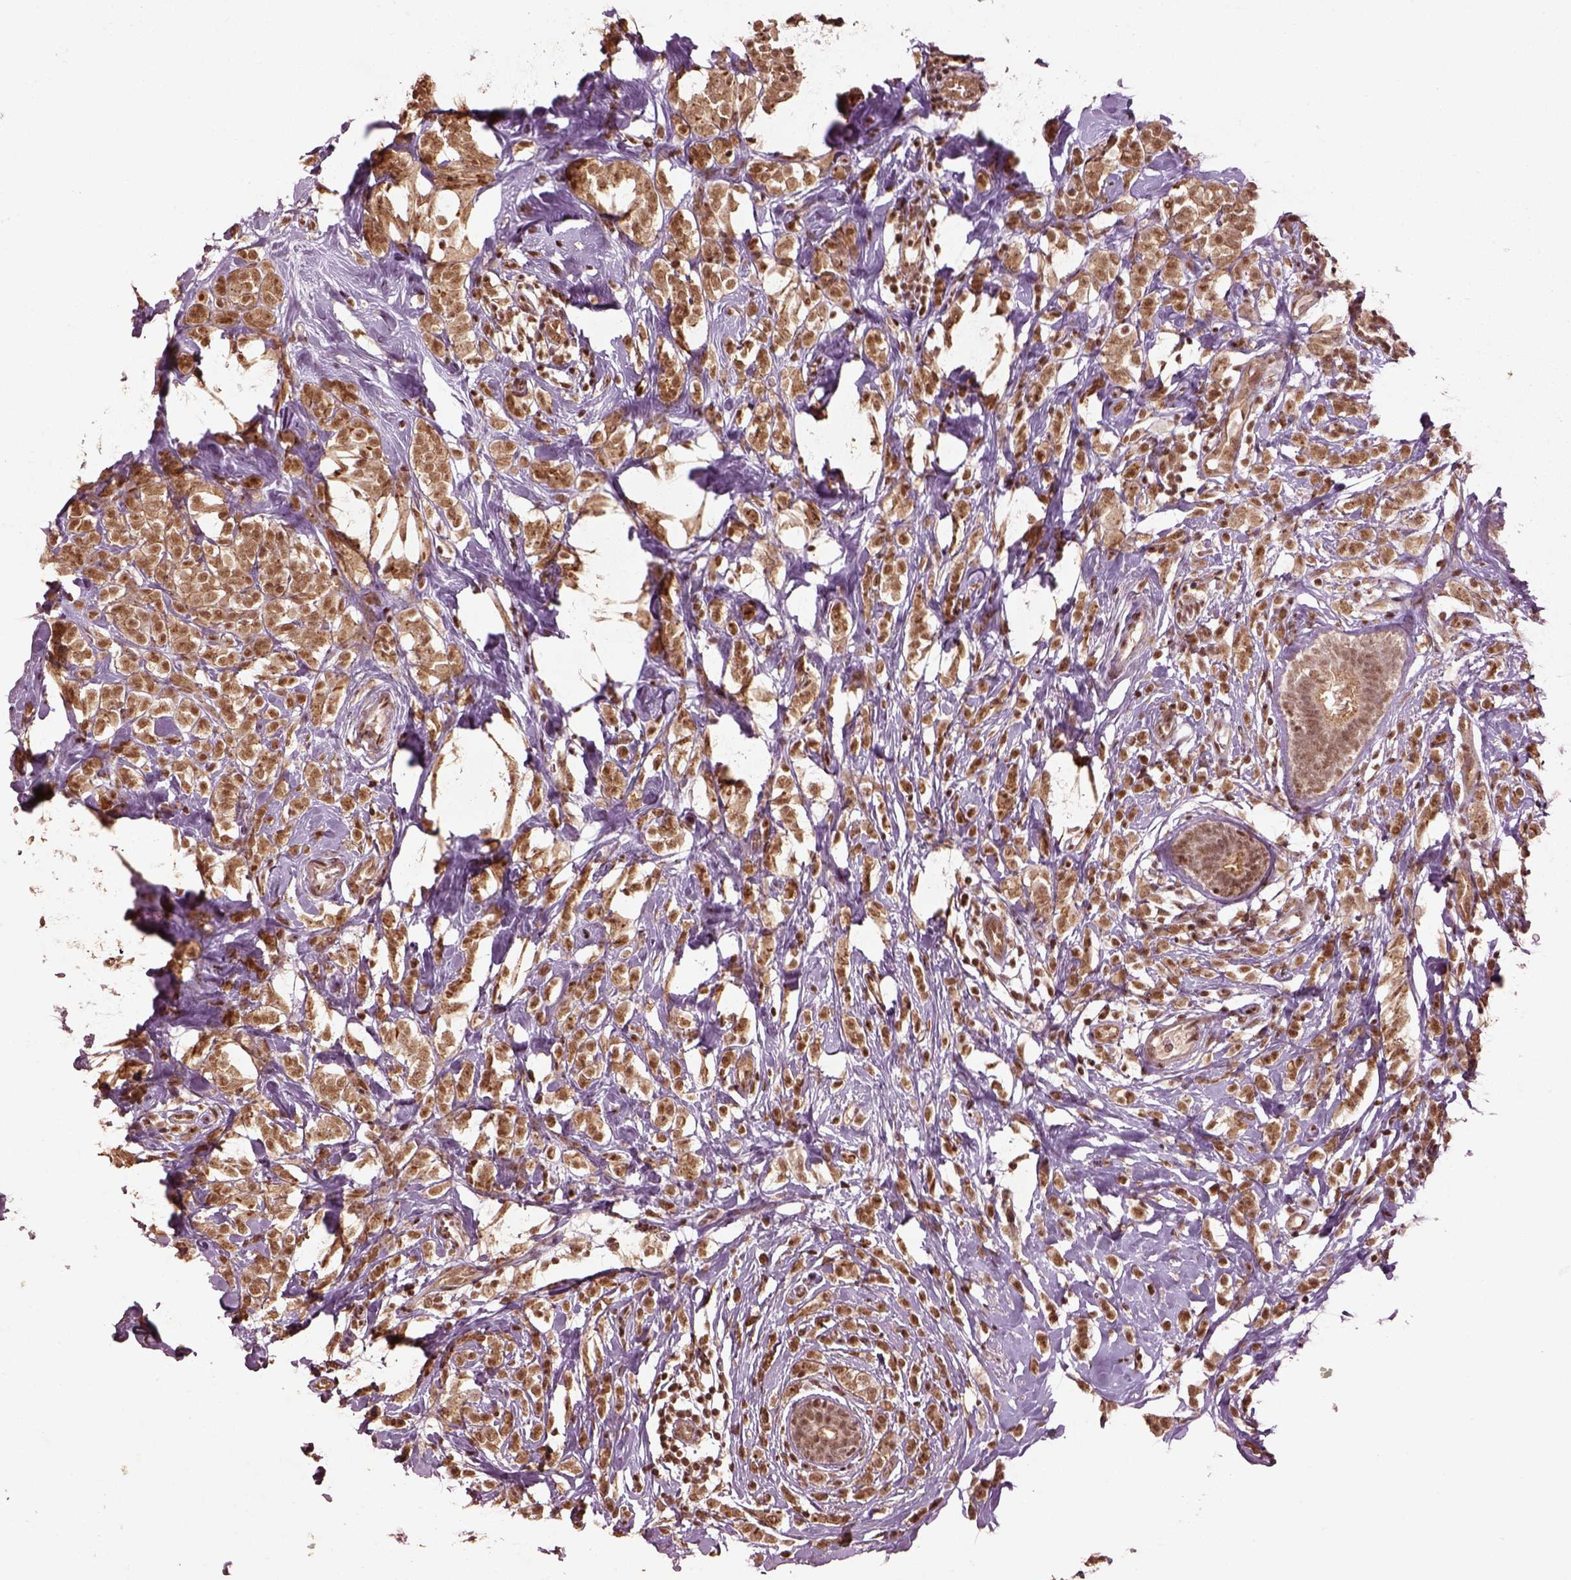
{"staining": {"intensity": "moderate", "quantity": ">75%", "location": "nuclear"}, "tissue": "breast cancer", "cell_type": "Tumor cells", "image_type": "cancer", "snomed": [{"axis": "morphology", "description": "Lobular carcinoma"}, {"axis": "topography", "description": "Breast"}], "caption": "Moderate nuclear staining is appreciated in approximately >75% of tumor cells in breast cancer (lobular carcinoma).", "gene": "BRD9", "patient": {"sex": "female", "age": 49}}